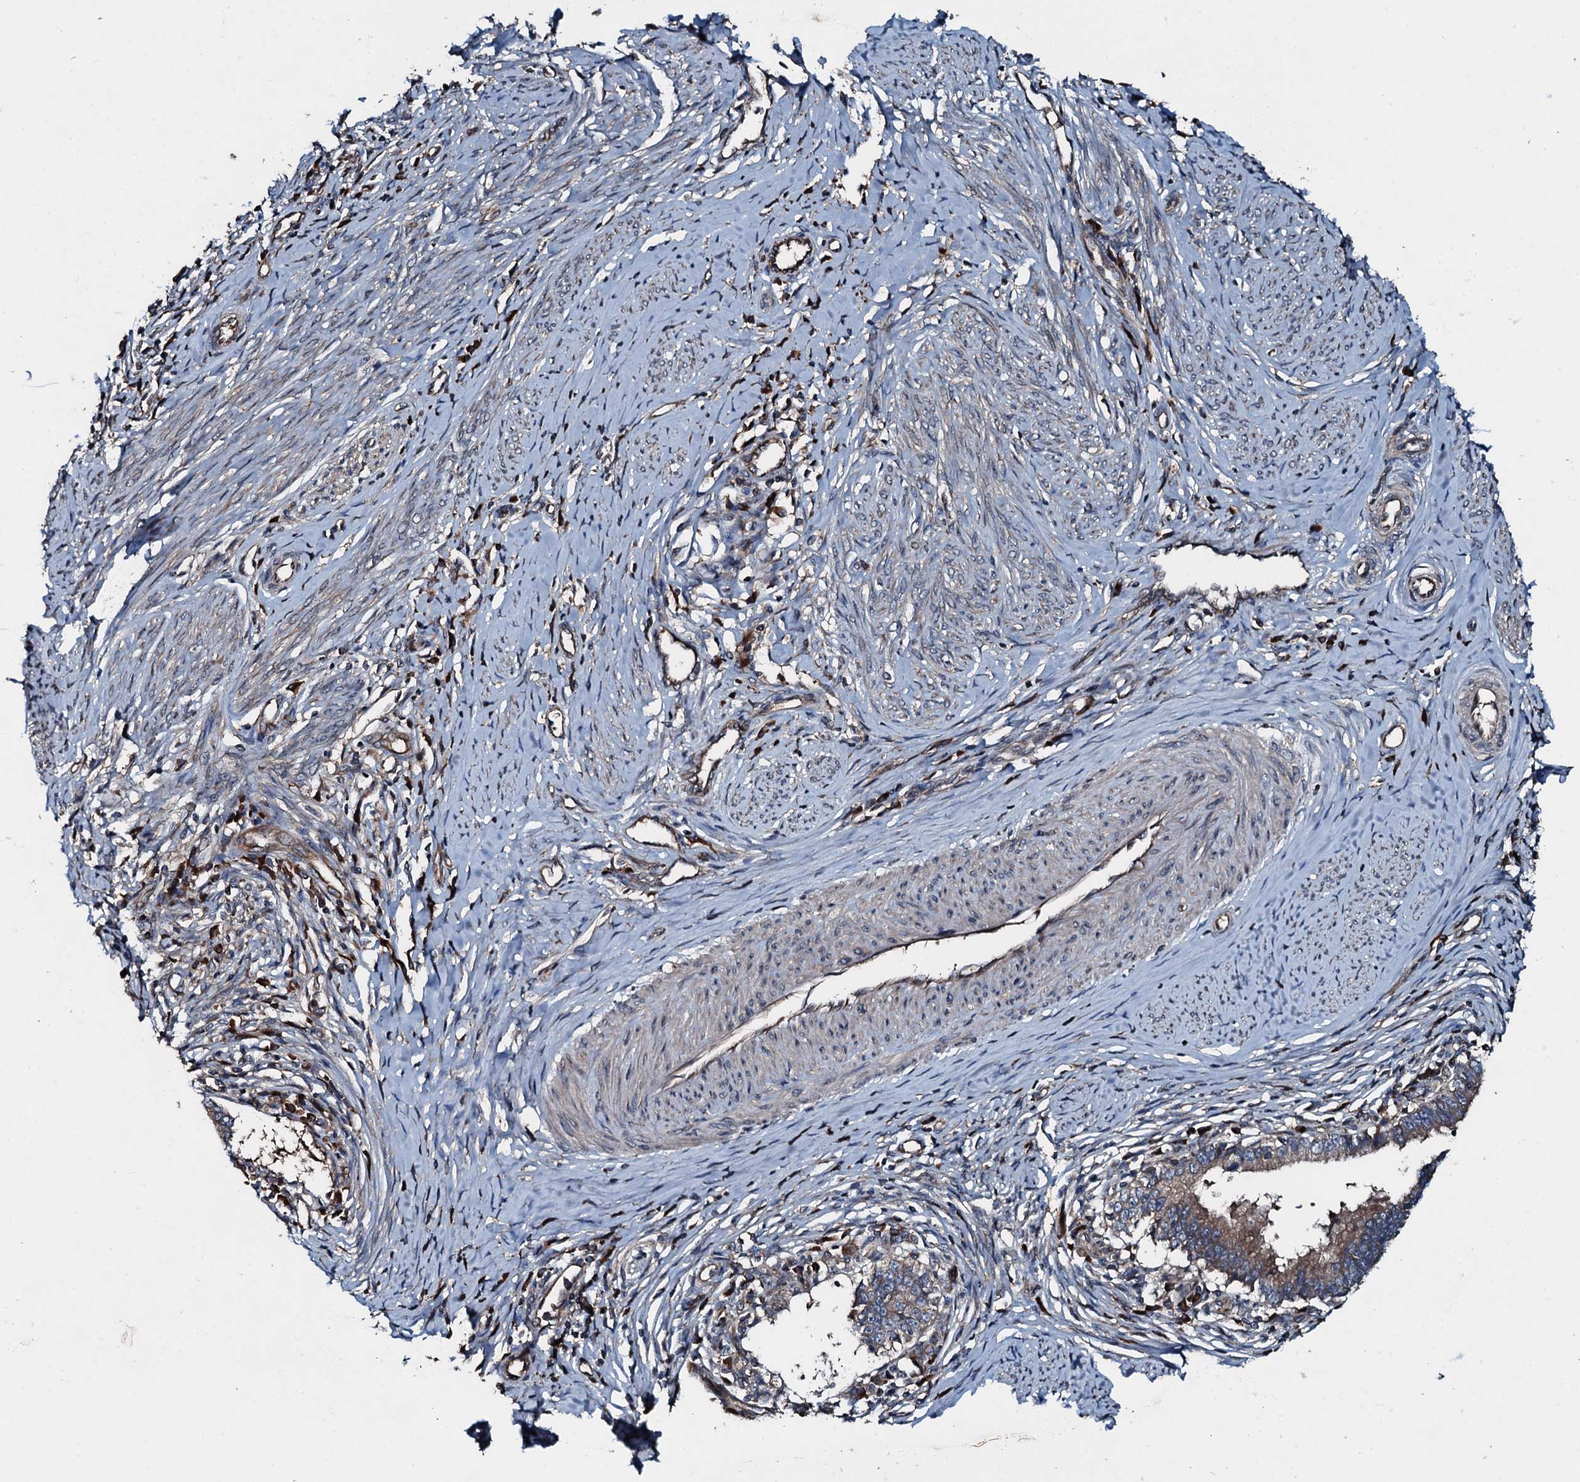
{"staining": {"intensity": "moderate", "quantity": ">75%", "location": "cytoplasmic/membranous"}, "tissue": "cervical cancer", "cell_type": "Tumor cells", "image_type": "cancer", "snomed": [{"axis": "morphology", "description": "Adenocarcinoma, NOS"}, {"axis": "topography", "description": "Cervix"}], "caption": "Protein staining shows moderate cytoplasmic/membranous expression in approximately >75% of tumor cells in cervical cancer. (Brightfield microscopy of DAB IHC at high magnification).", "gene": "AARS1", "patient": {"sex": "female", "age": 36}}